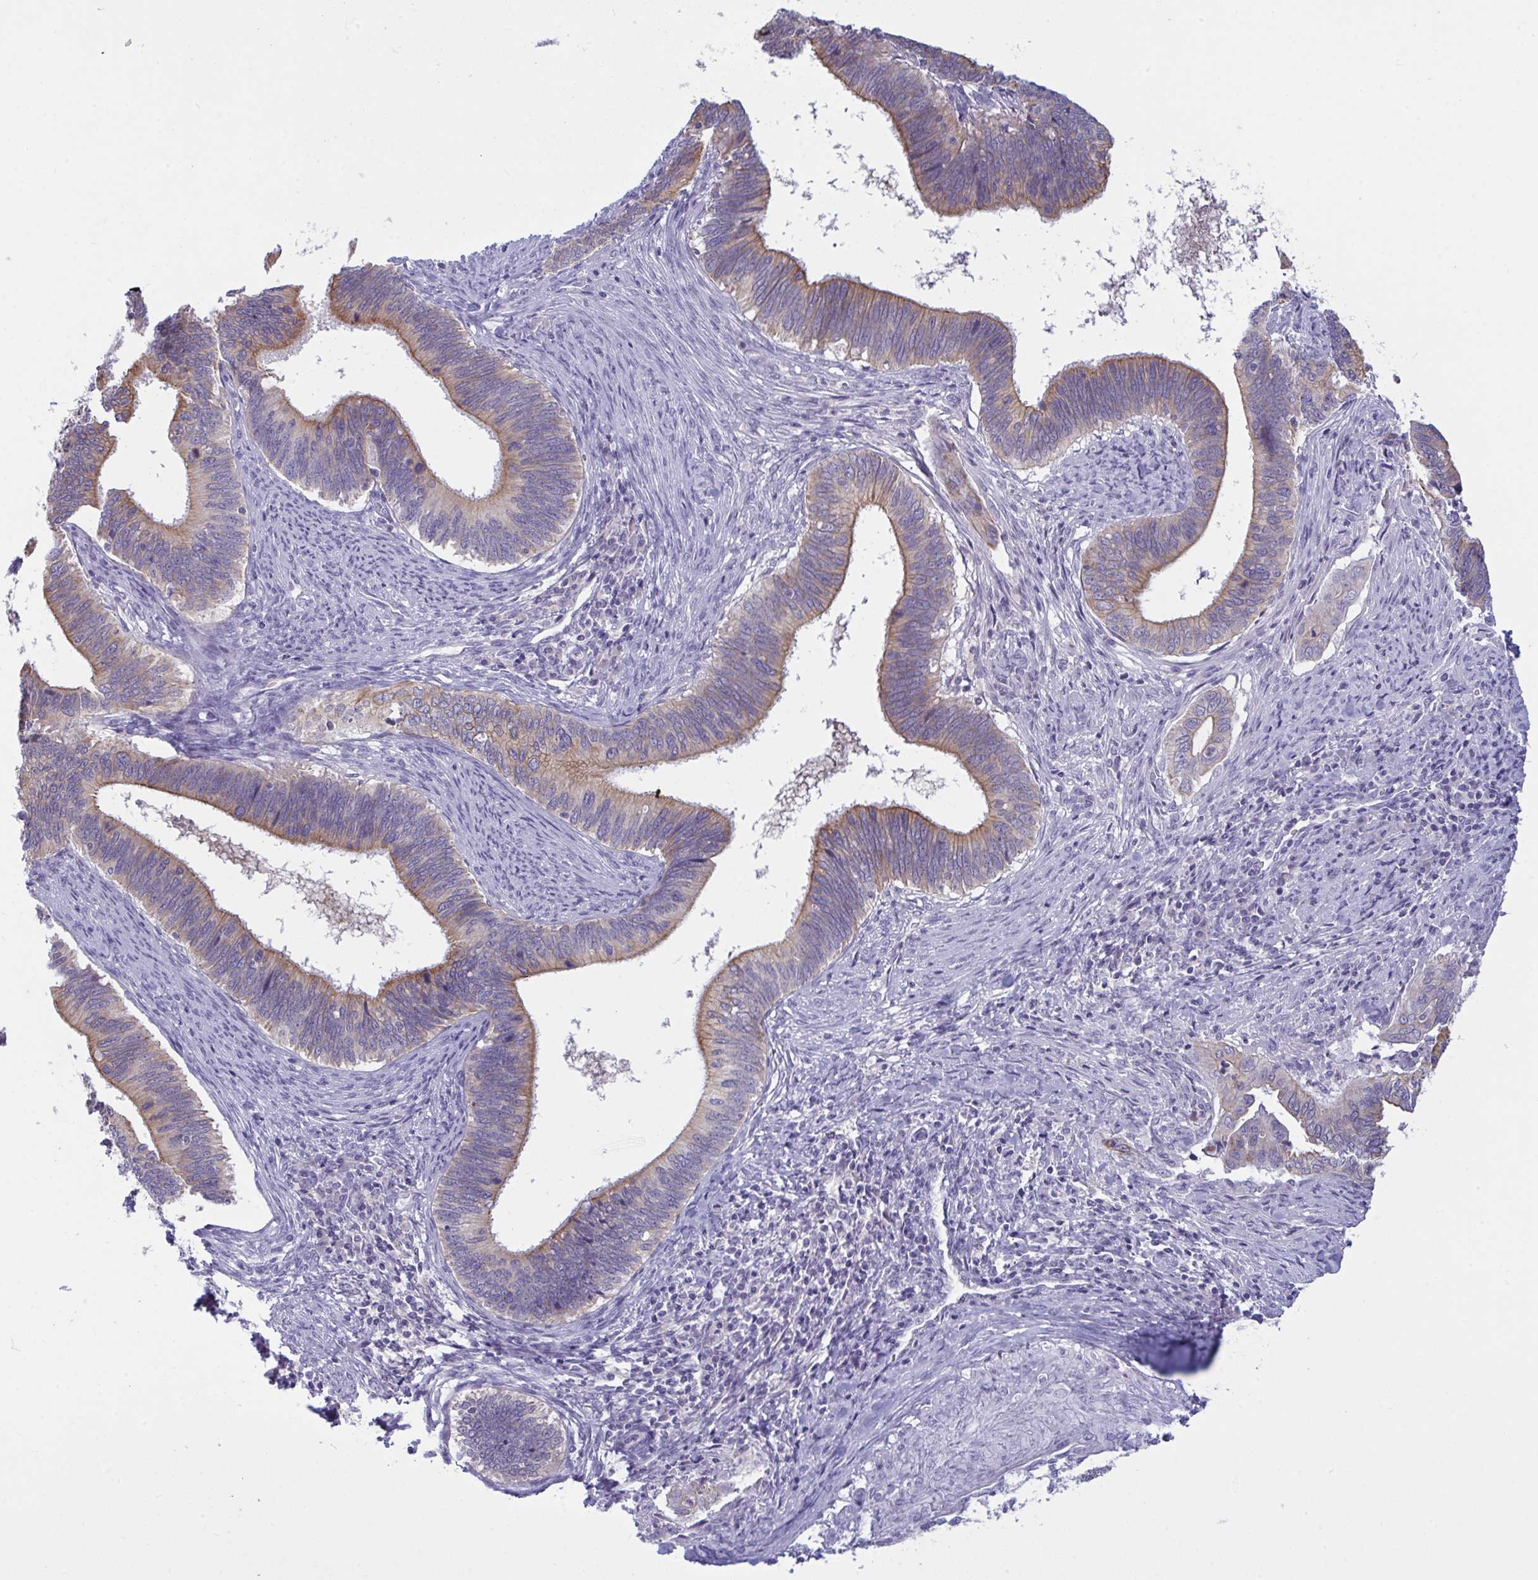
{"staining": {"intensity": "moderate", "quantity": "25%-75%", "location": "cytoplasmic/membranous"}, "tissue": "cervical cancer", "cell_type": "Tumor cells", "image_type": "cancer", "snomed": [{"axis": "morphology", "description": "Adenocarcinoma, NOS"}, {"axis": "topography", "description": "Cervix"}], "caption": "Protein expression analysis of cervical cancer (adenocarcinoma) reveals moderate cytoplasmic/membranous expression in approximately 25%-75% of tumor cells. The staining was performed using DAB (3,3'-diaminobenzidine) to visualize the protein expression in brown, while the nuclei were stained in blue with hematoxylin (Magnification: 20x).", "gene": "TENT5D", "patient": {"sex": "female", "age": 42}}